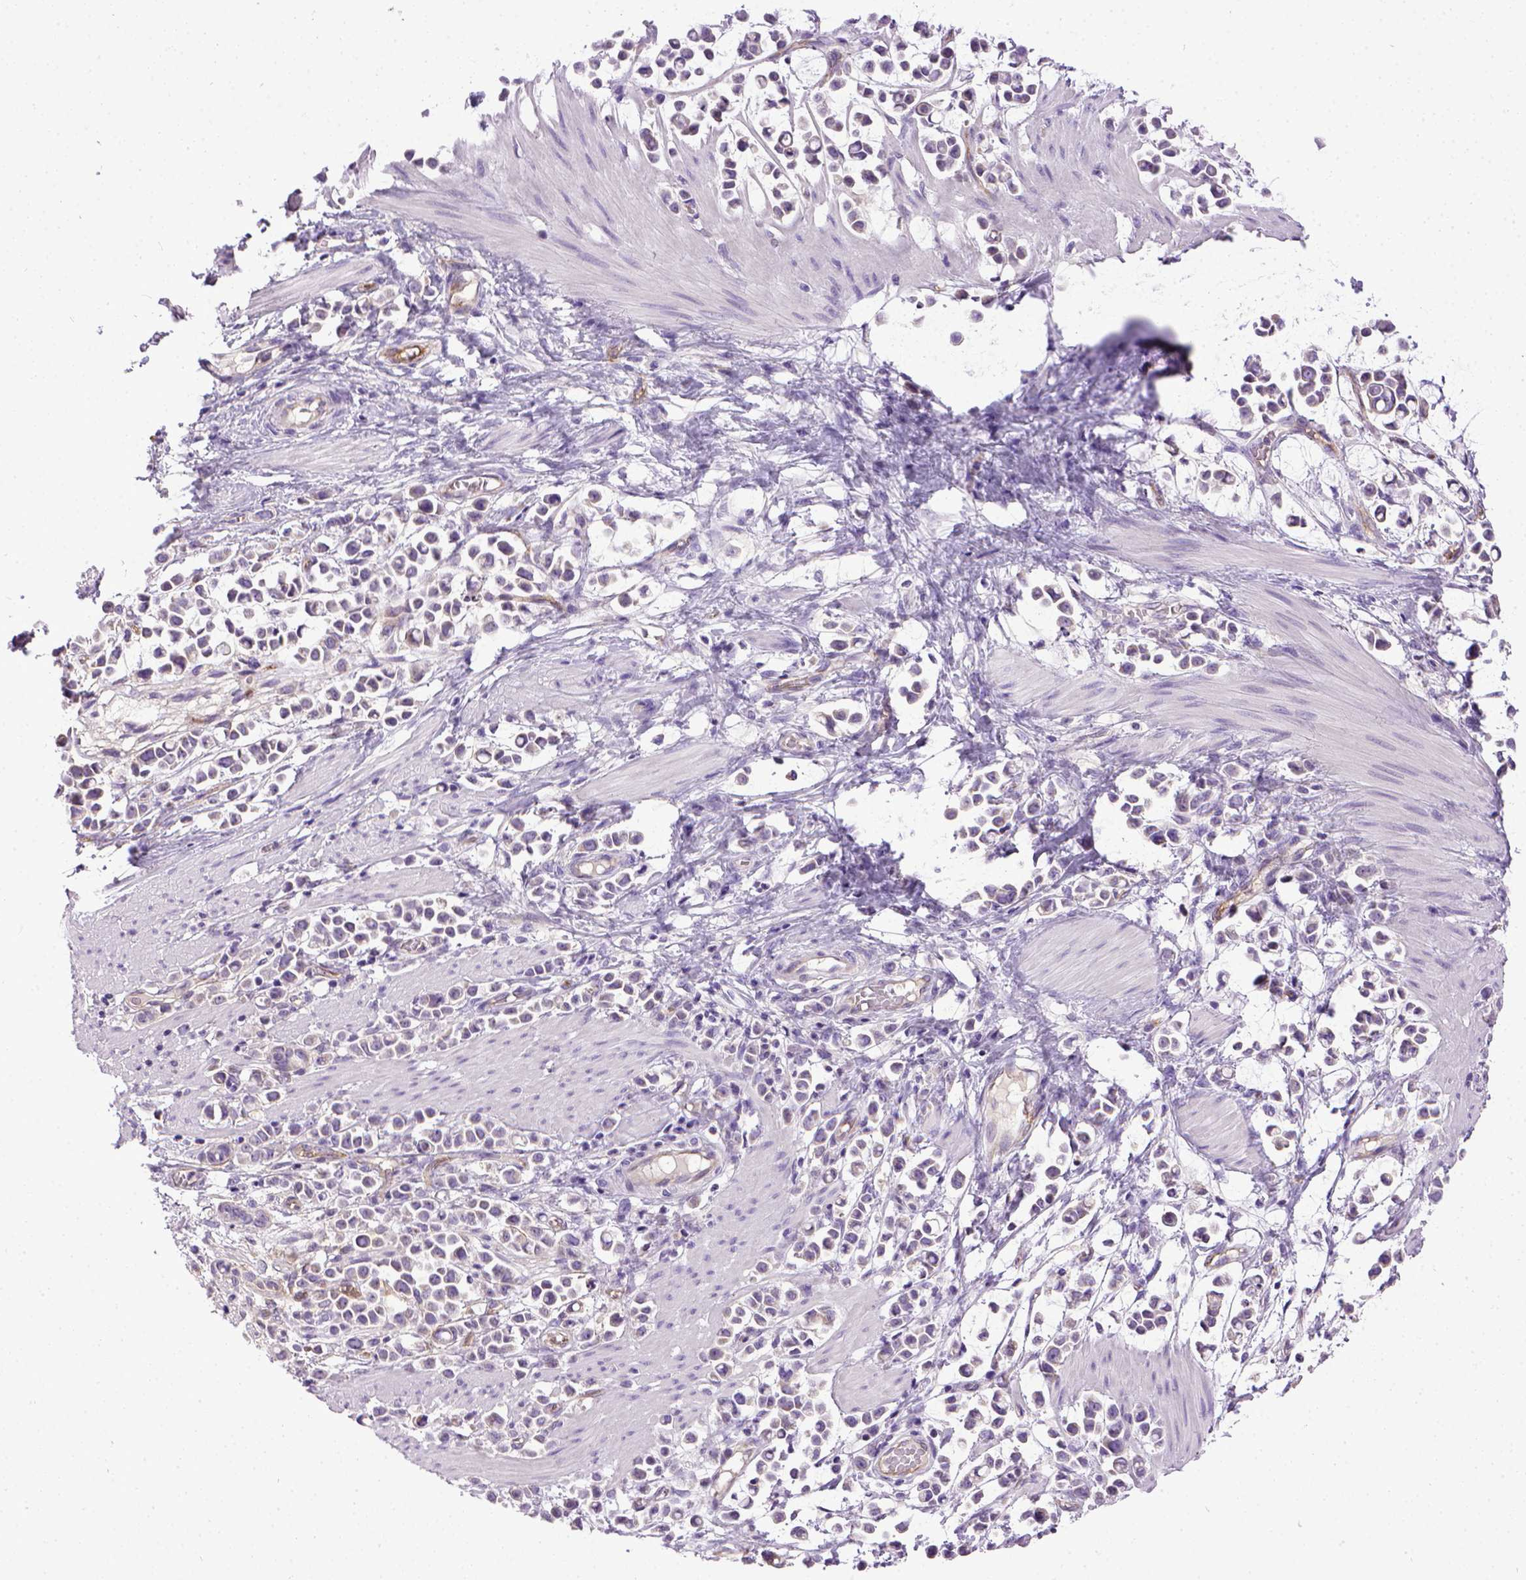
{"staining": {"intensity": "negative", "quantity": "none", "location": "none"}, "tissue": "stomach cancer", "cell_type": "Tumor cells", "image_type": "cancer", "snomed": [{"axis": "morphology", "description": "Adenocarcinoma, NOS"}, {"axis": "topography", "description": "Stomach"}], "caption": "There is no significant staining in tumor cells of stomach cancer.", "gene": "ENG", "patient": {"sex": "male", "age": 82}}